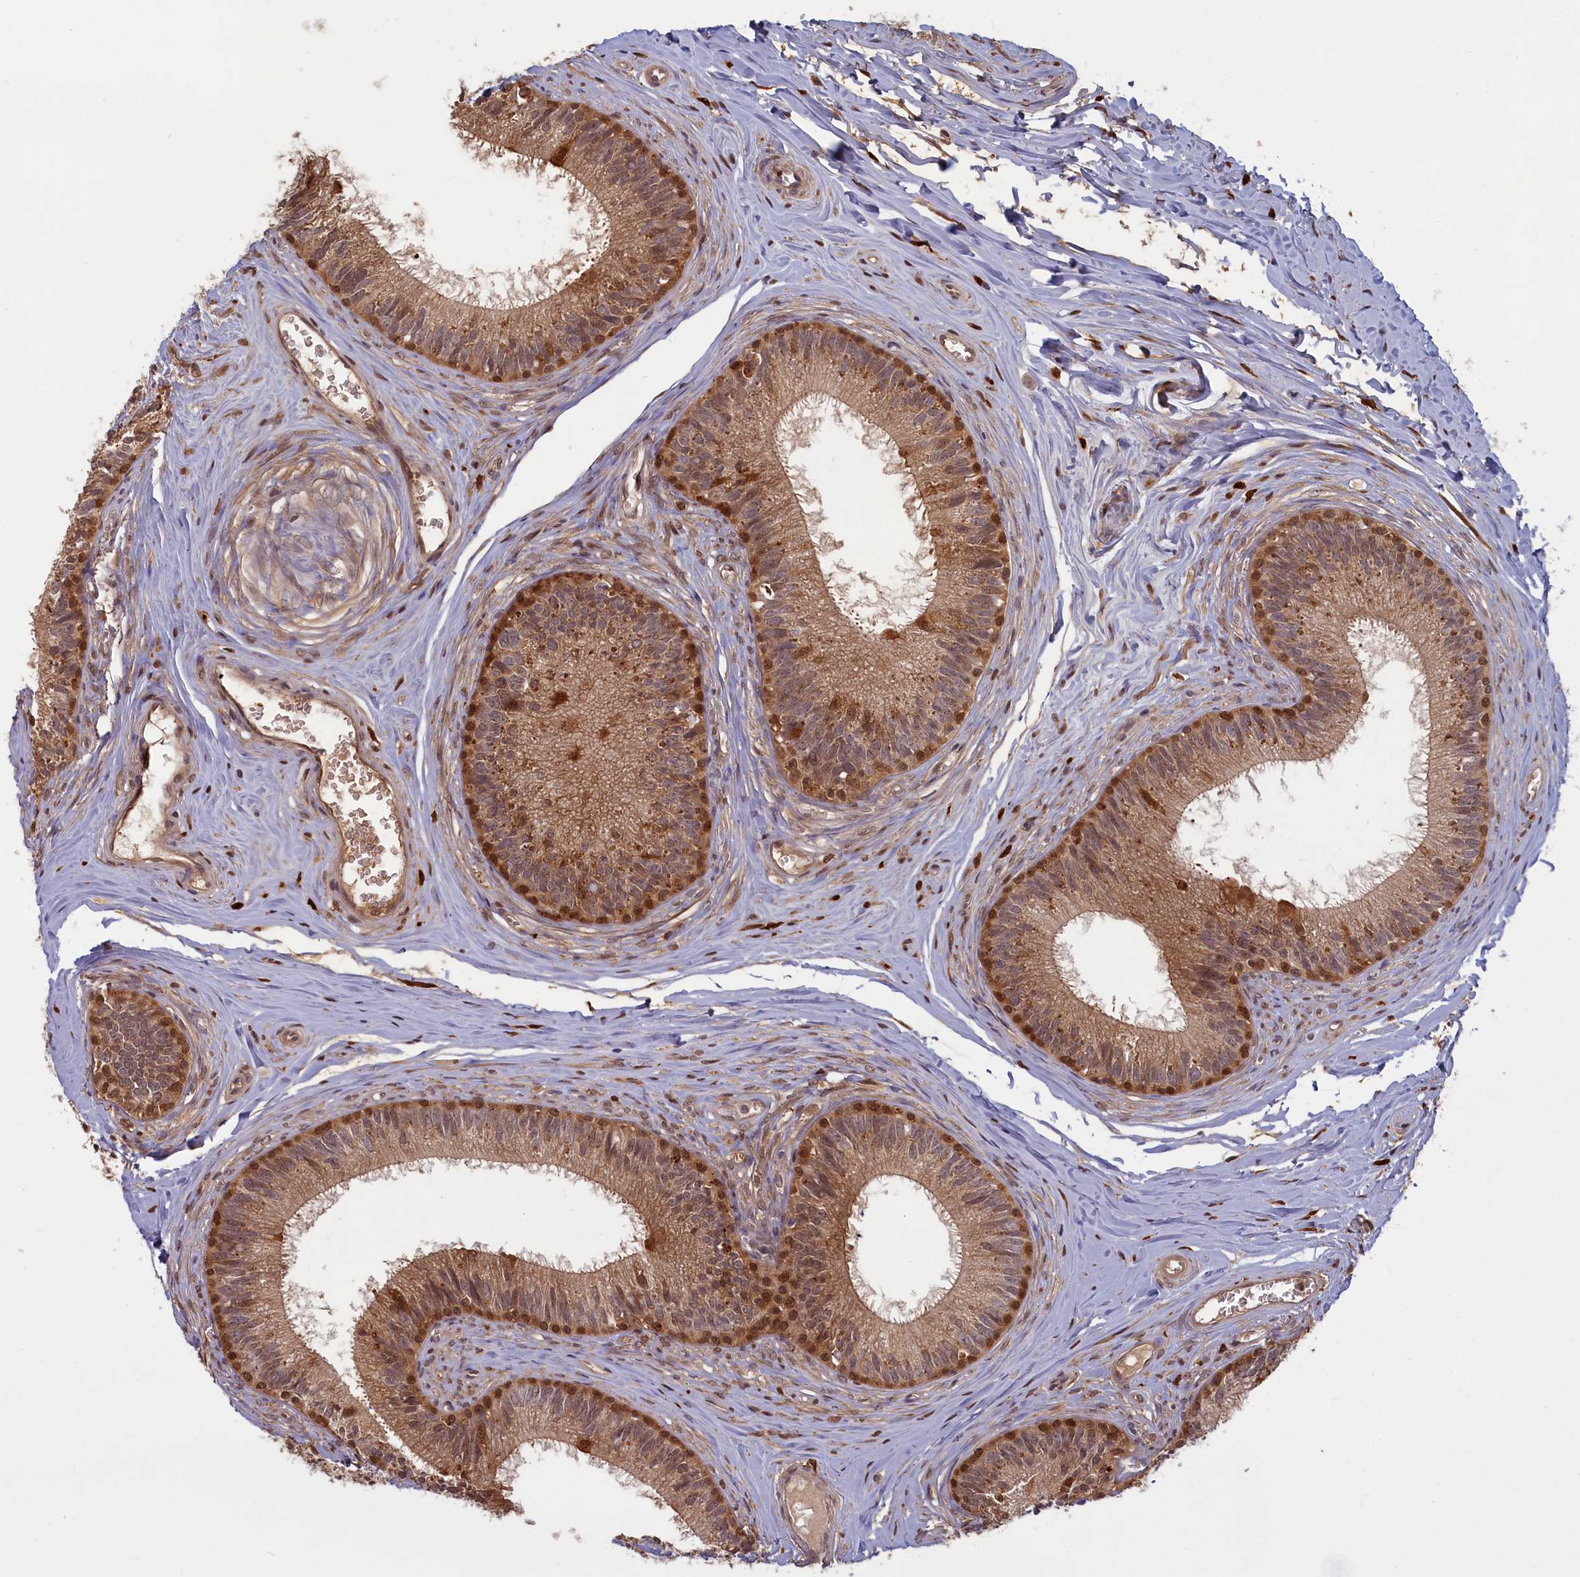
{"staining": {"intensity": "moderate", "quantity": ">75%", "location": "cytoplasmic/membranous,nuclear"}, "tissue": "epididymis", "cell_type": "Glandular cells", "image_type": "normal", "snomed": [{"axis": "morphology", "description": "Normal tissue, NOS"}, {"axis": "topography", "description": "Epididymis"}], "caption": "Protein staining of unremarkable epididymis exhibits moderate cytoplasmic/membranous,nuclear staining in about >75% of glandular cells.", "gene": "BLVRB", "patient": {"sex": "male", "age": 33}}